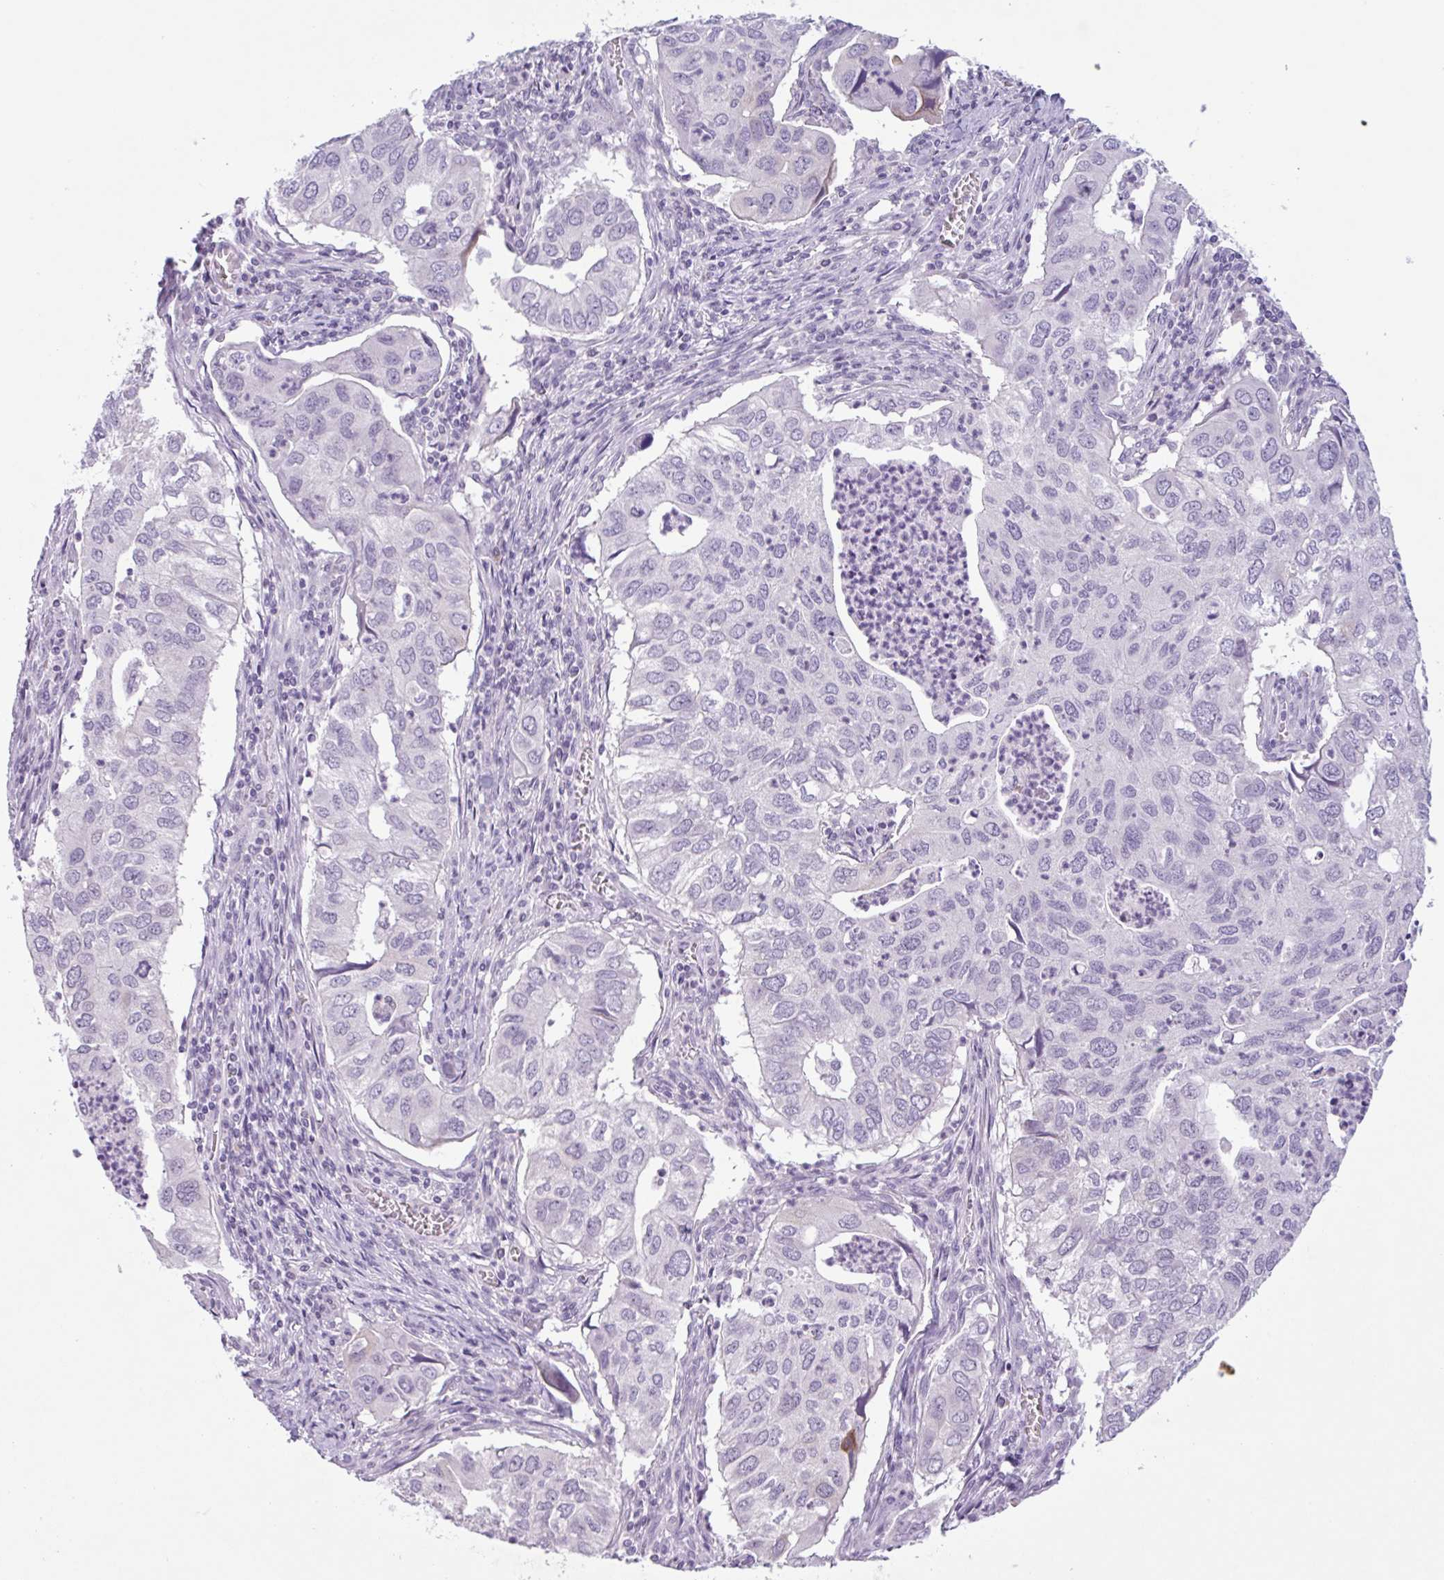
{"staining": {"intensity": "moderate", "quantity": "<25%", "location": "cytoplasmic/membranous"}, "tissue": "lung cancer", "cell_type": "Tumor cells", "image_type": "cancer", "snomed": [{"axis": "morphology", "description": "Adenocarcinoma, NOS"}, {"axis": "topography", "description": "Lung"}], "caption": "Brown immunohistochemical staining in human lung cancer (adenocarcinoma) reveals moderate cytoplasmic/membranous positivity in approximately <25% of tumor cells.", "gene": "CTSE", "patient": {"sex": "male", "age": 48}}